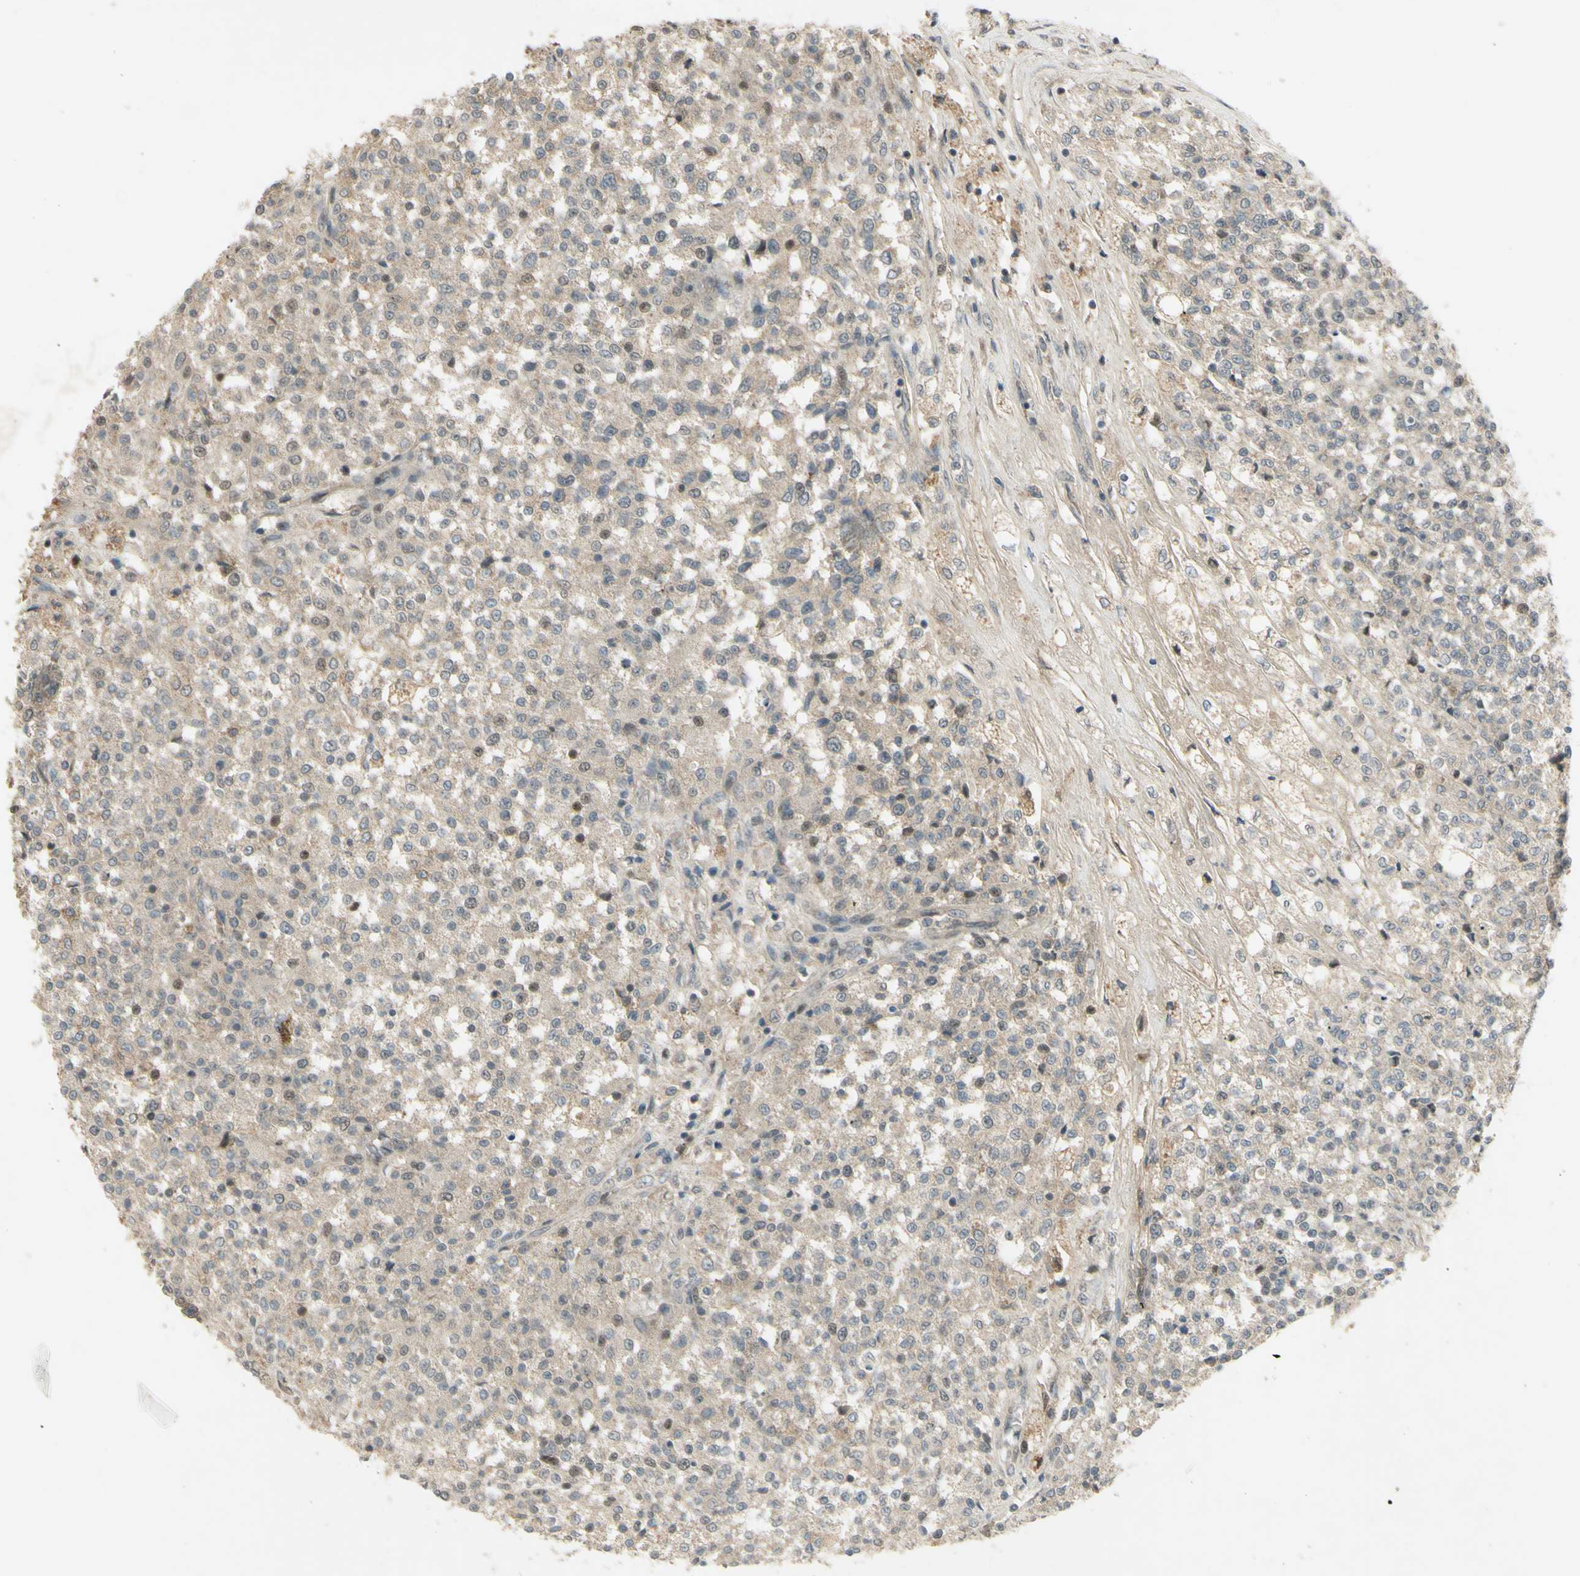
{"staining": {"intensity": "moderate", "quantity": "<25%", "location": "nuclear"}, "tissue": "testis cancer", "cell_type": "Tumor cells", "image_type": "cancer", "snomed": [{"axis": "morphology", "description": "Seminoma, NOS"}, {"axis": "topography", "description": "Testis"}], "caption": "Moderate nuclear positivity is appreciated in approximately <25% of tumor cells in testis cancer (seminoma). The staining was performed using DAB (3,3'-diaminobenzidine) to visualize the protein expression in brown, while the nuclei were stained in blue with hematoxylin (Magnification: 20x).", "gene": "RAD18", "patient": {"sex": "male", "age": 59}}